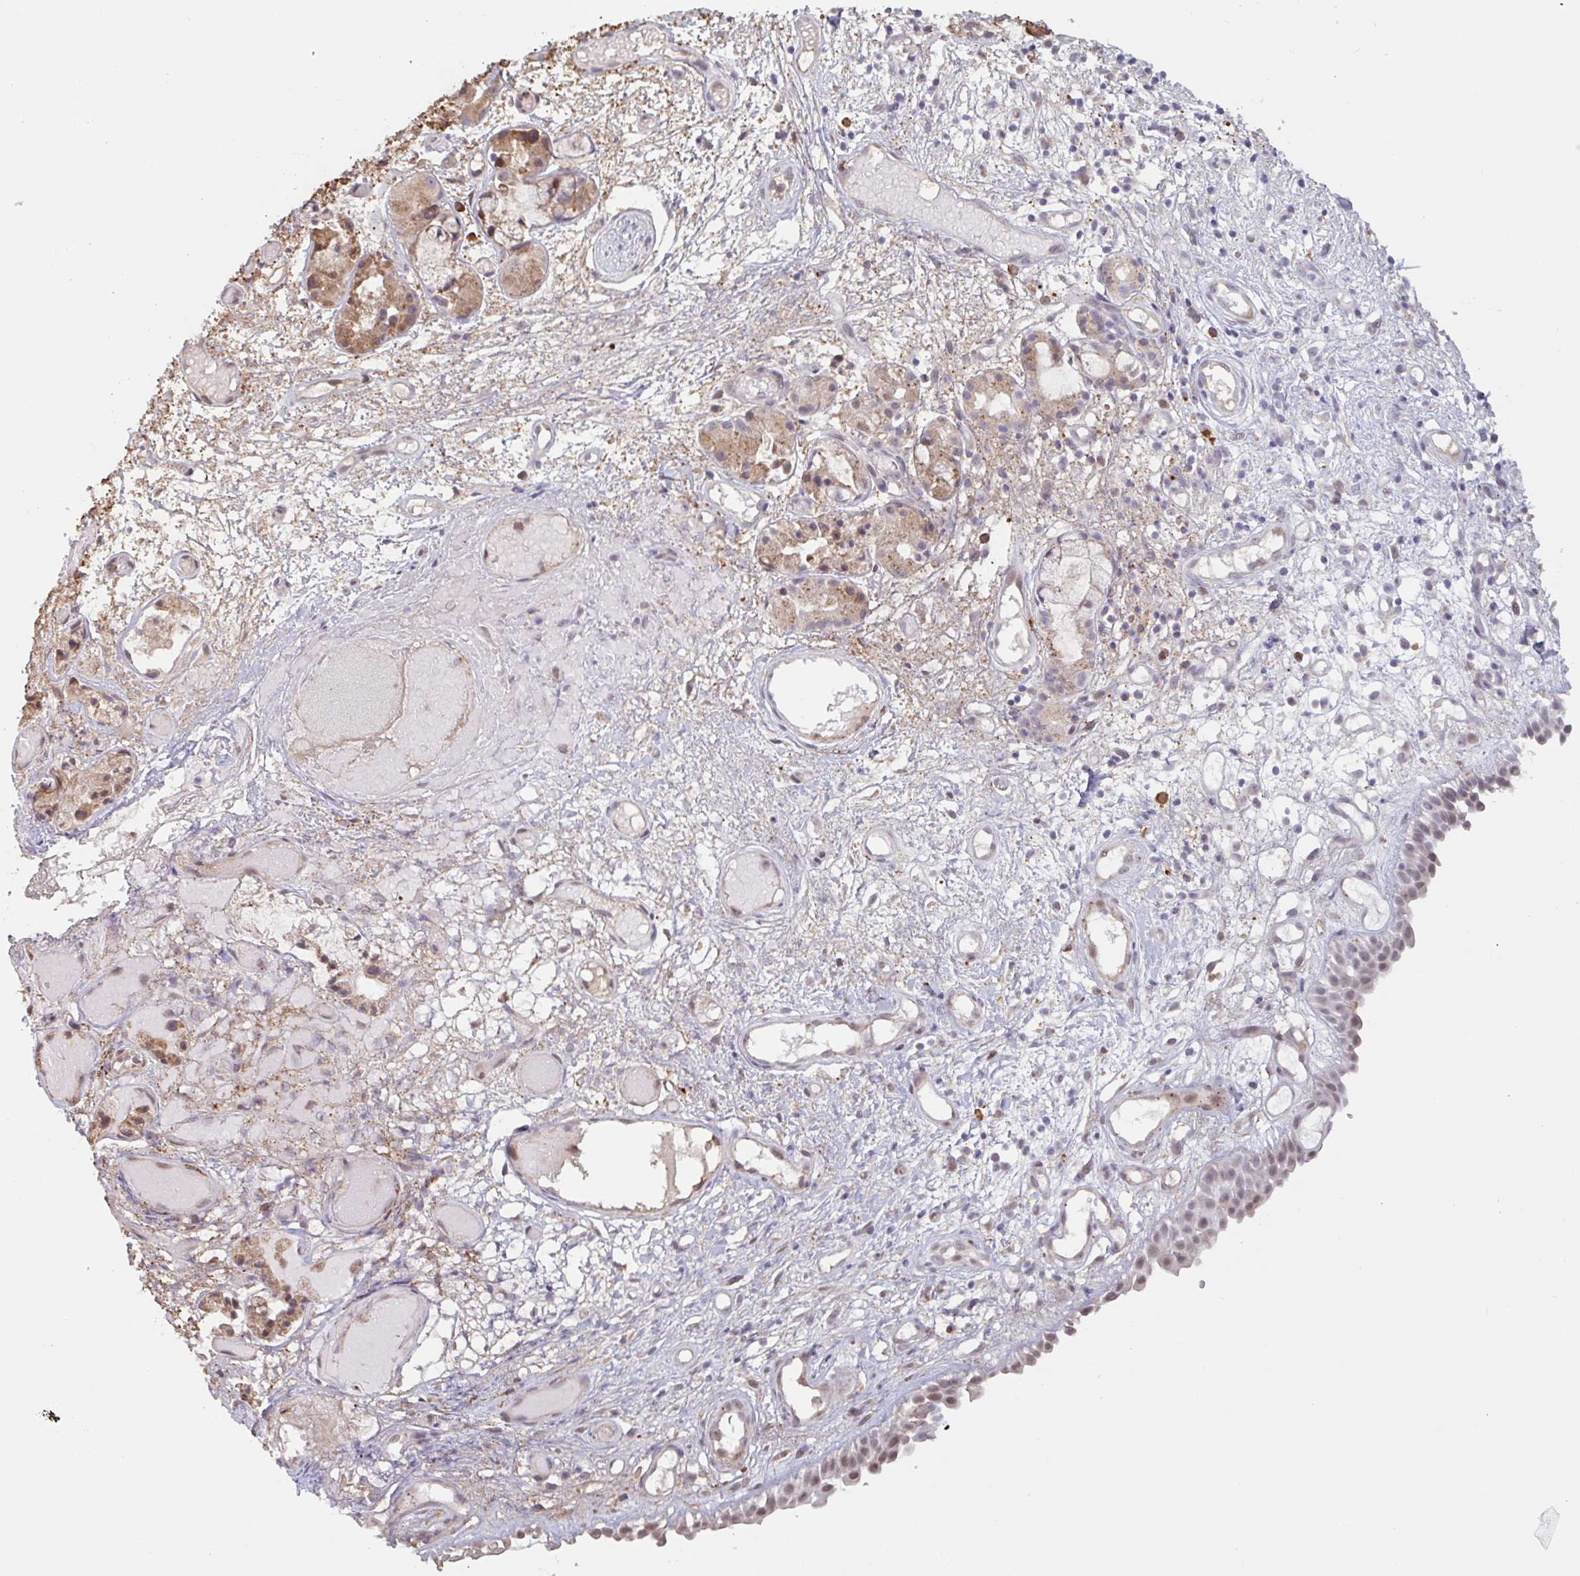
{"staining": {"intensity": "weak", "quantity": "25%-75%", "location": "nuclear"}, "tissue": "nasopharynx", "cell_type": "Respiratory epithelial cells", "image_type": "normal", "snomed": [{"axis": "morphology", "description": "Normal tissue, NOS"}, {"axis": "morphology", "description": "Inflammation, NOS"}, {"axis": "topography", "description": "Nasopharynx"}], "caption": "Protein expression analysis of unremarkable human nasopharynx reveals weak nuclear positivity in approximately 25%-75% of respiratory epithelial cells.", "gene": "TAF1D", "patient": {"sex": "male", "age": 54}}